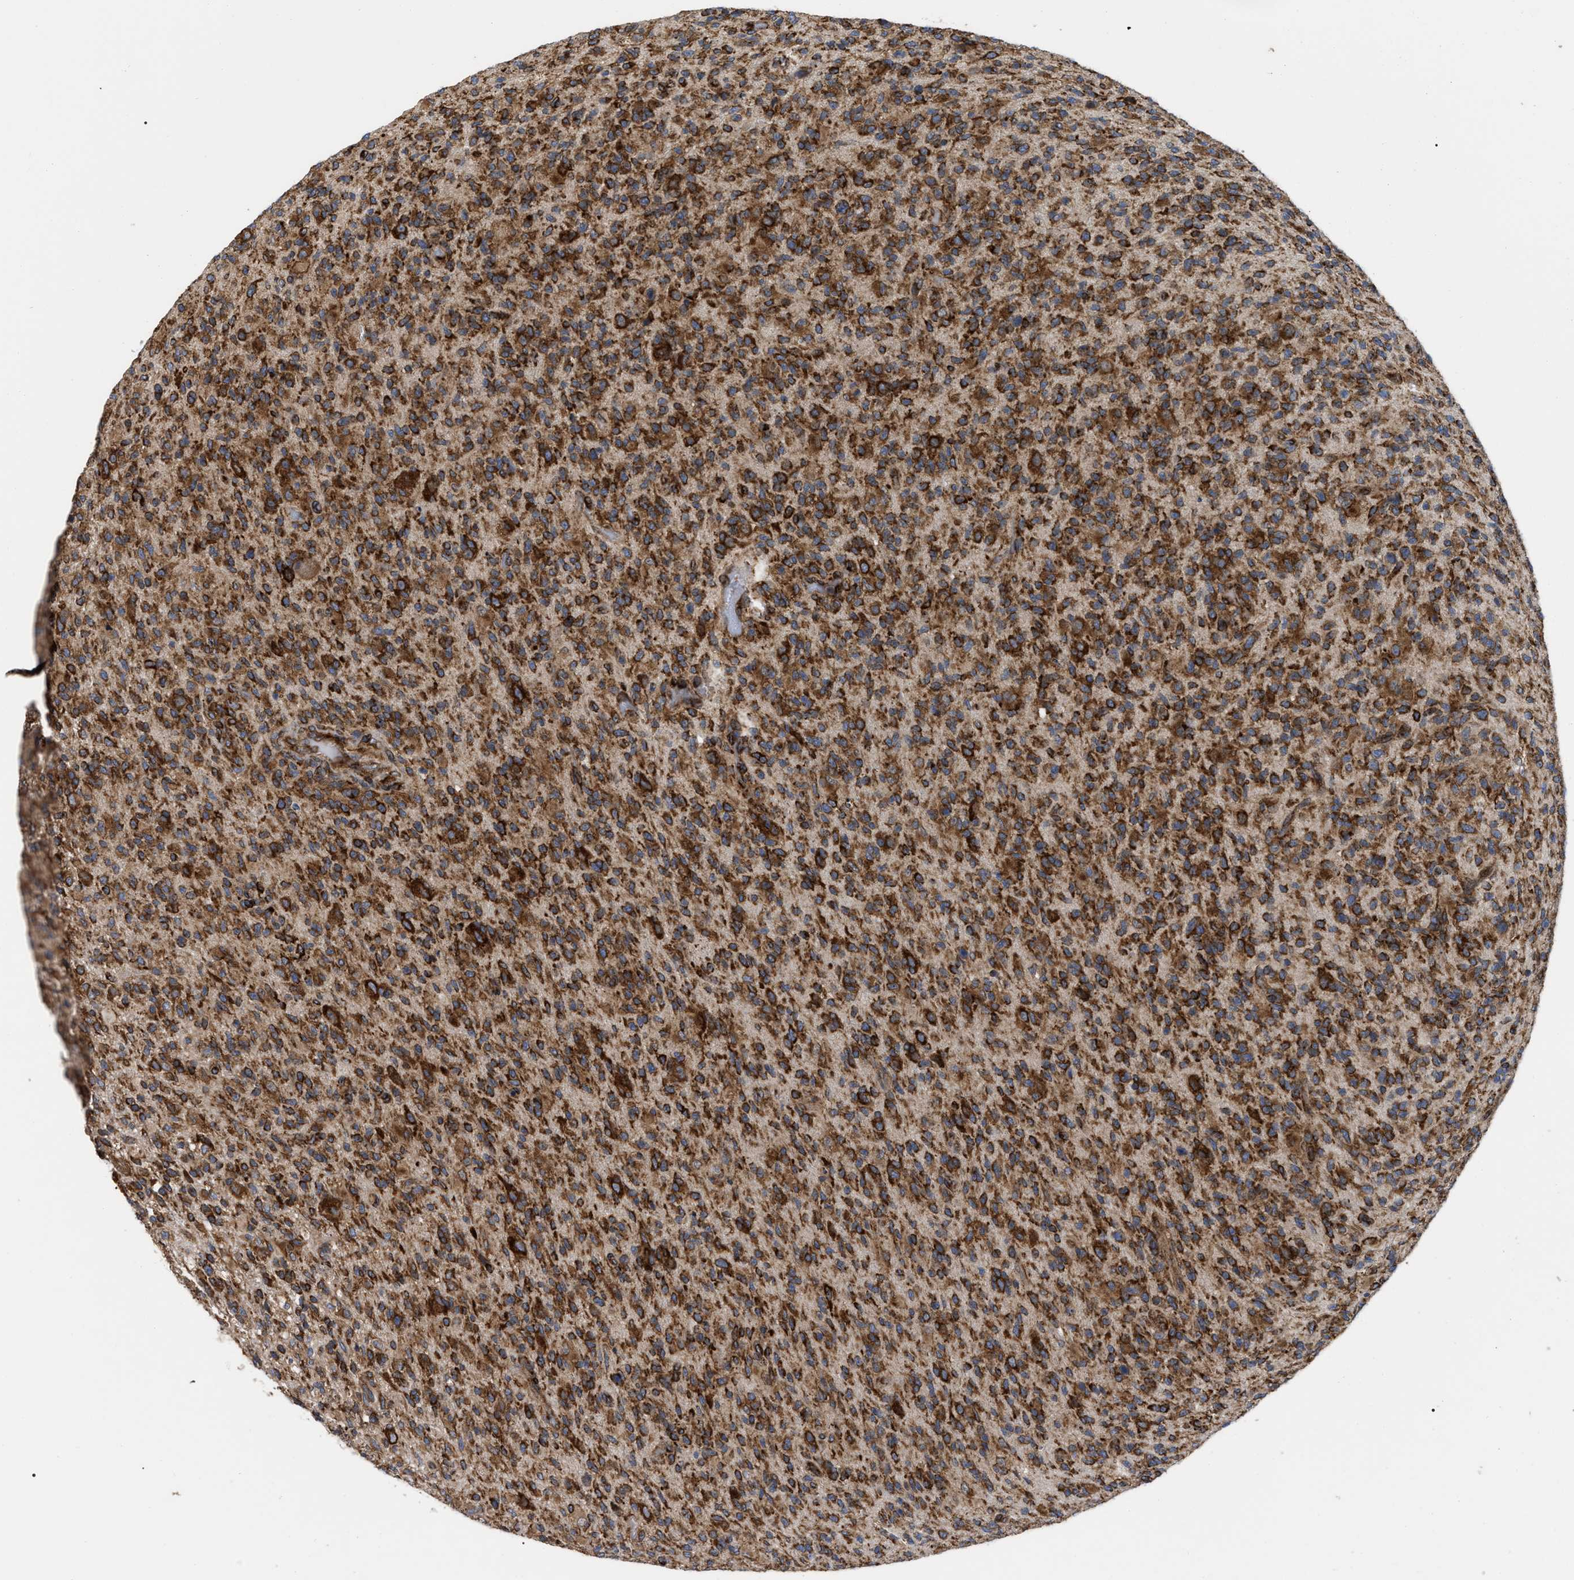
{"staining": {"intensity": "strong", "quantity": ">75%", "location": "cytoplasmic/membranous"}, "tissue": "glioma", "cell_type": "Tumor cells", "image_type": "cancer", "snomed": [{"axis": "morphology", "description": "Glioma, malignant, High grade"}, {"axis": "topography", "description": "Brain"}], "caption": "Immunohistochemistry staining of malignant high-grade glioma, which reveals high levels of strong cytoplasmic/membranous positivity in about >75% of tumor cells indicating strong cytoplasmic/membranous protein positivity. The staining was performed using DAB (brown) for protein detection and nuclei were counterstained in hematoxylin (blue).", "gene": "FAM120A", "patient": {"sex": "male", "age": 71}}